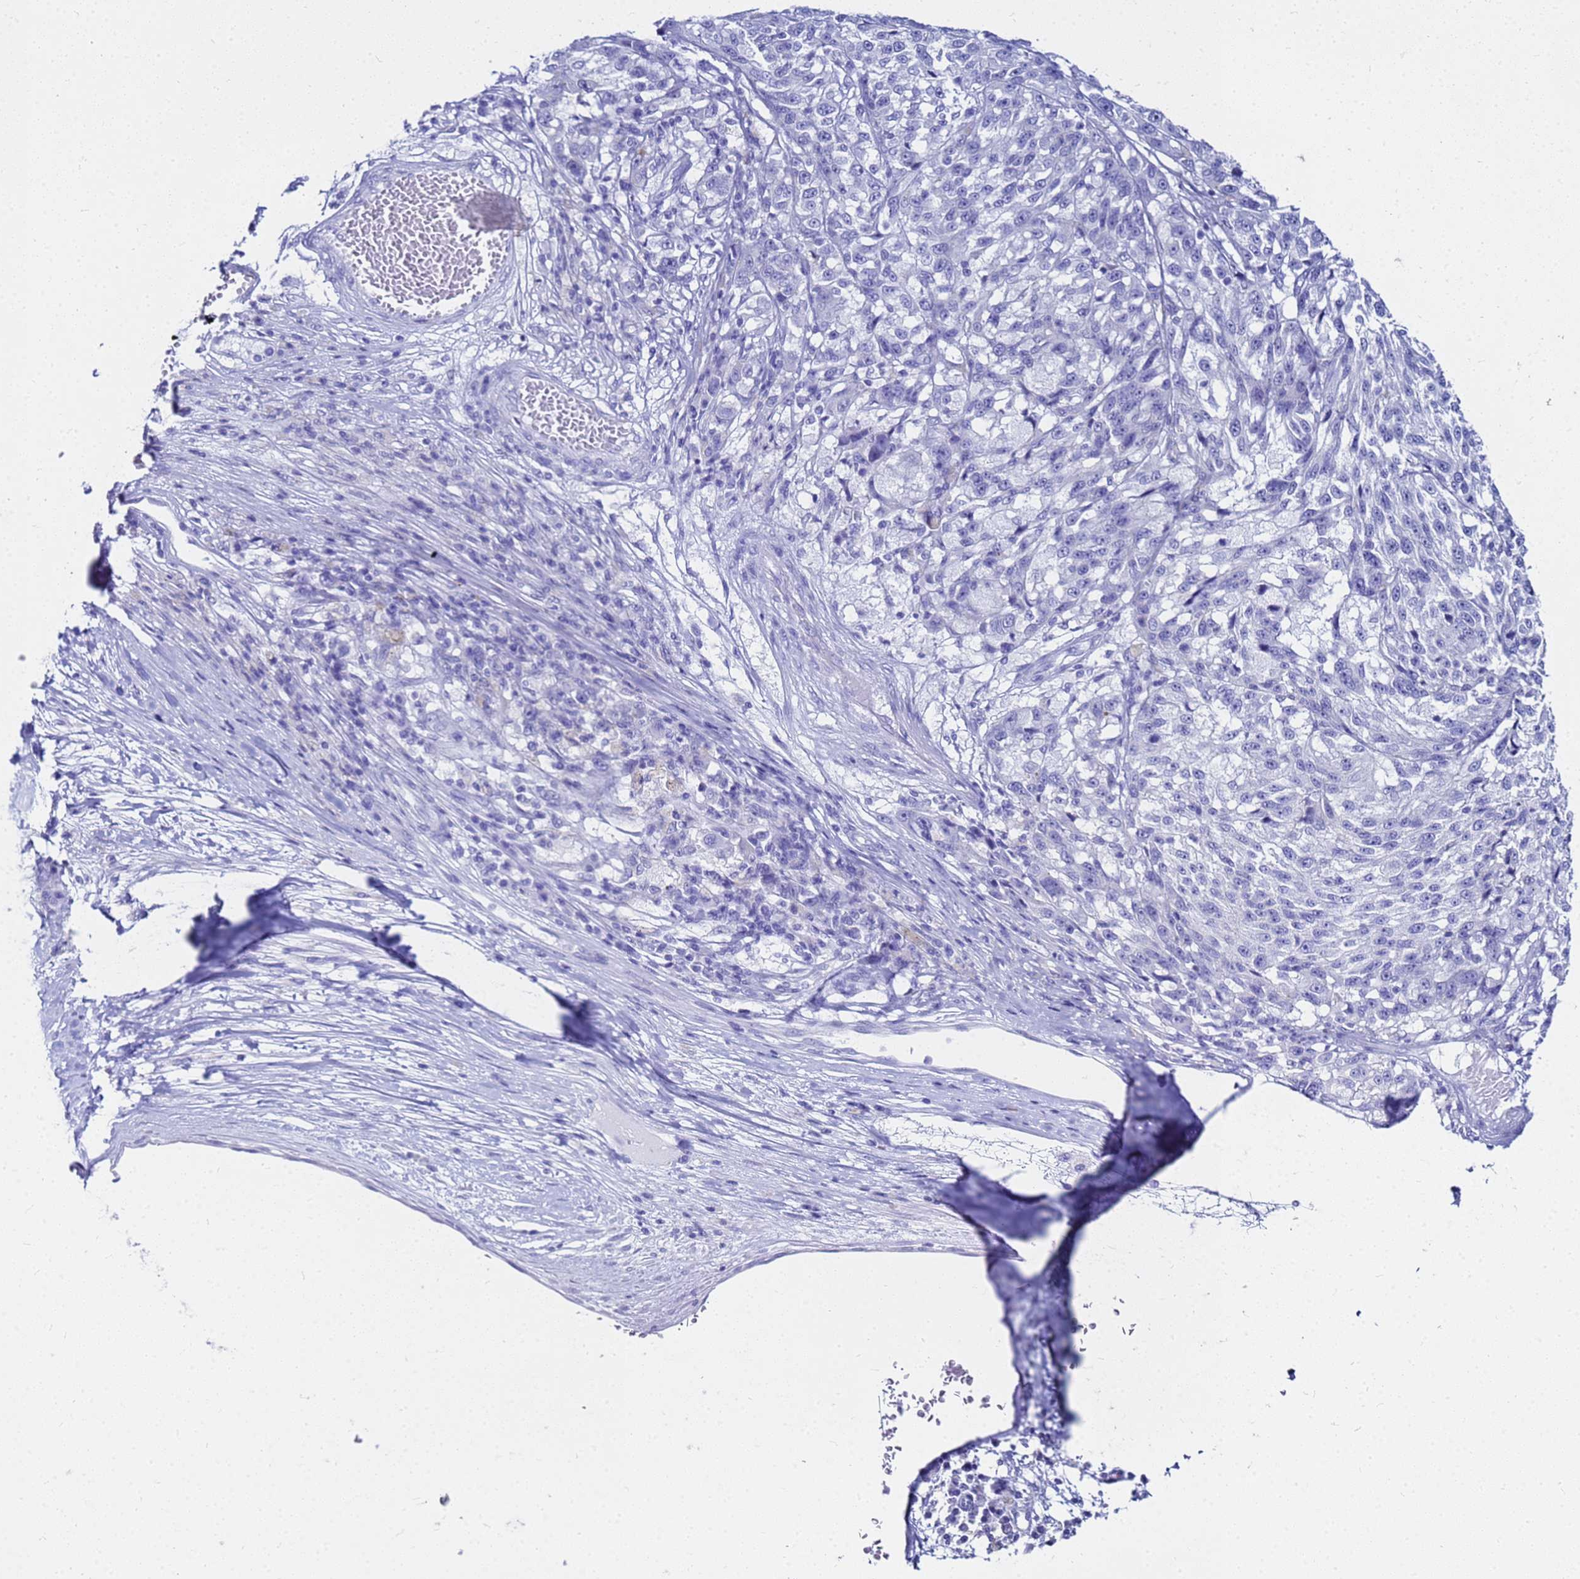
{"staining": {"intensity": "negative", "quantity": "none", "location": "none"}, "tissue": "melanoma", "cell_type": "Tumor cells", "image_type": "cancer", "snomed": [{"axis": "morphology", "description": "Malignant melanoma, NOS"}, {"axis": "topography", "description": "Skin"}], "caption": "This is an IHC image of malignant melanoma. There is no positivity in tumor cells.", "gene": "CKB", "patient": {"sex": "male", "age": 53}}